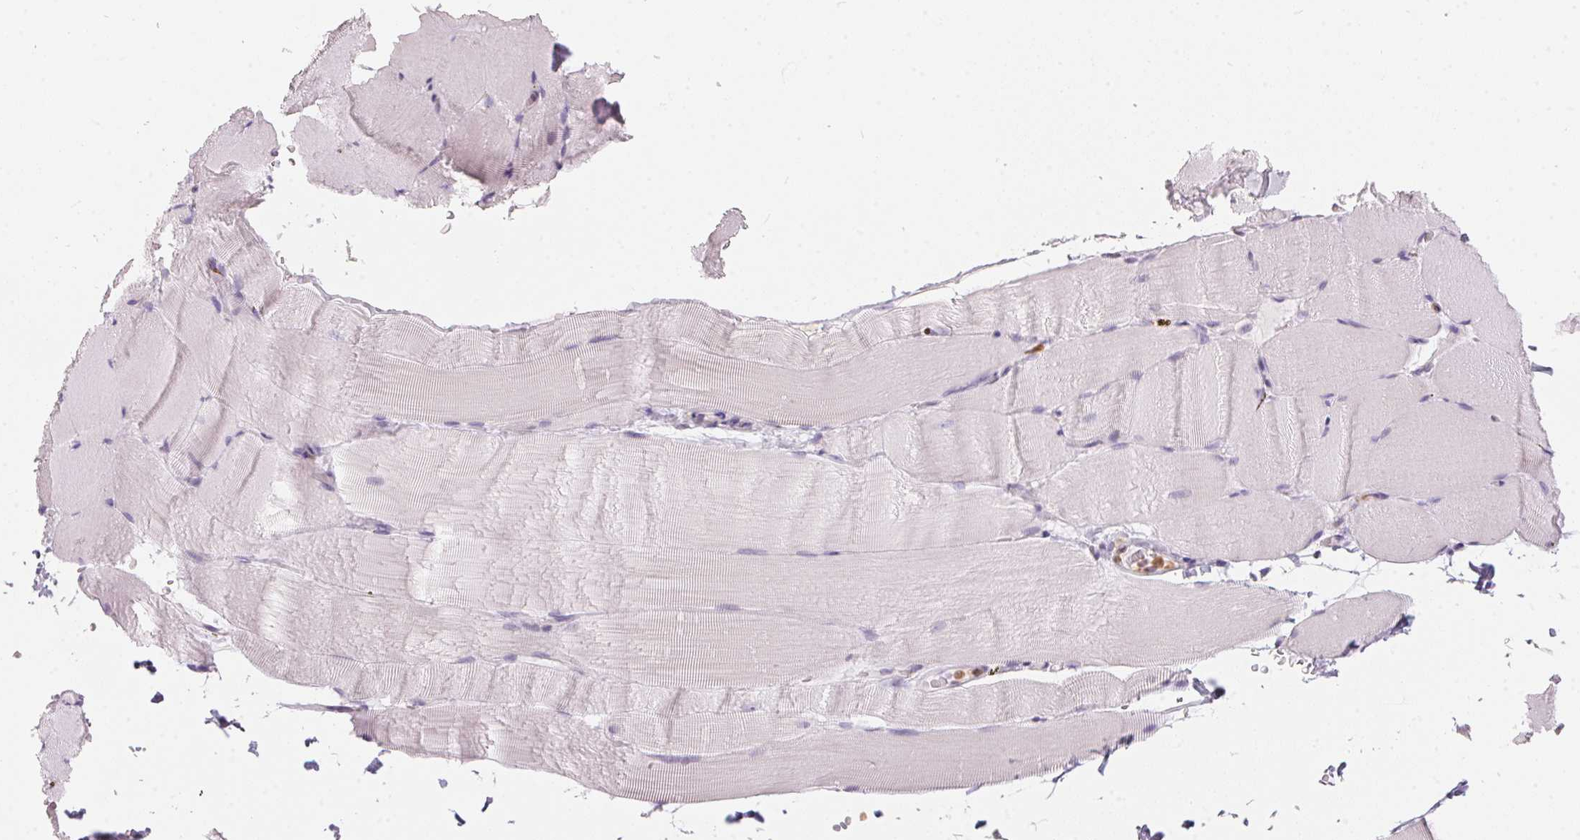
{"staining": {"intensity": "negative", "quantity": "none", "location": "none"}, "tissue": "skeletal muscle", "cell_type": "Myocytes", "image_type": "normal", "snomed": [{"axis": "morphology", "description": "Normal tissue, NOS"}, {"axis": "topography", "description": "Skeletal muscle"}], "caption": "This is an immunohistochemistry image of benign human skeletal muscle. There is no positivity in myocytes.", "gene": "SERPINB1", "patient": {"sex": "female", "age": 37}}